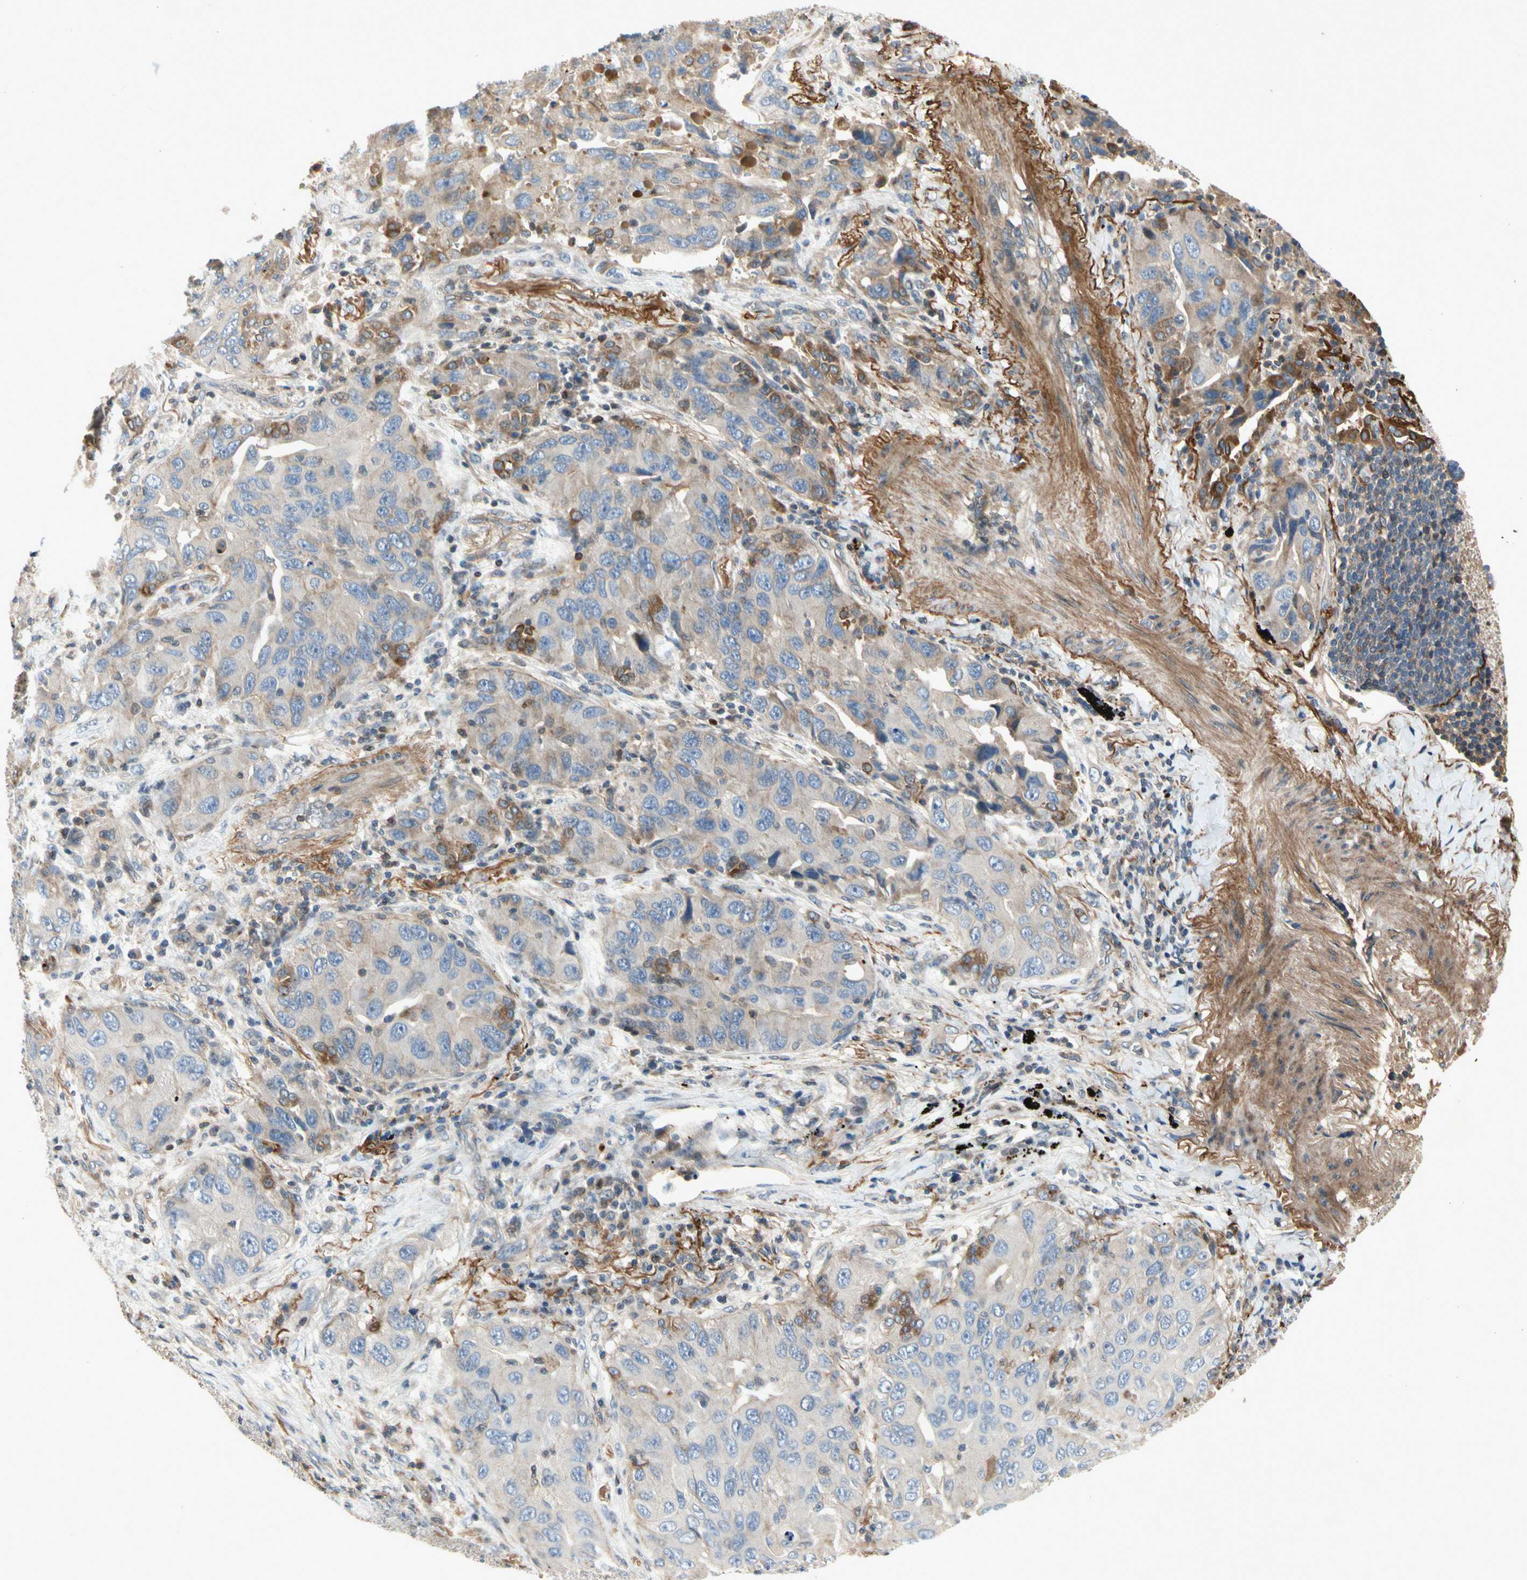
{"staining": {"intensity": "moderate", "quantity": "<25%", "location": "cytoplasmic/membranous"}, "tissue": "lung cancer", "cell_type": "Tumor cells", "image_type": "cancer", "snomed": [{"axis": "morphology", "description": "Adenocarcinoma, NOS"}, {"axis": "topography", "description": "Lung"}], "caption": "Lung cancer (adenocarcinoma) stained with a protein marker reveals moderate staining in tumor cells.", "gene": "CRTAC1", "patient": {"sex": "female", "age": 65}}